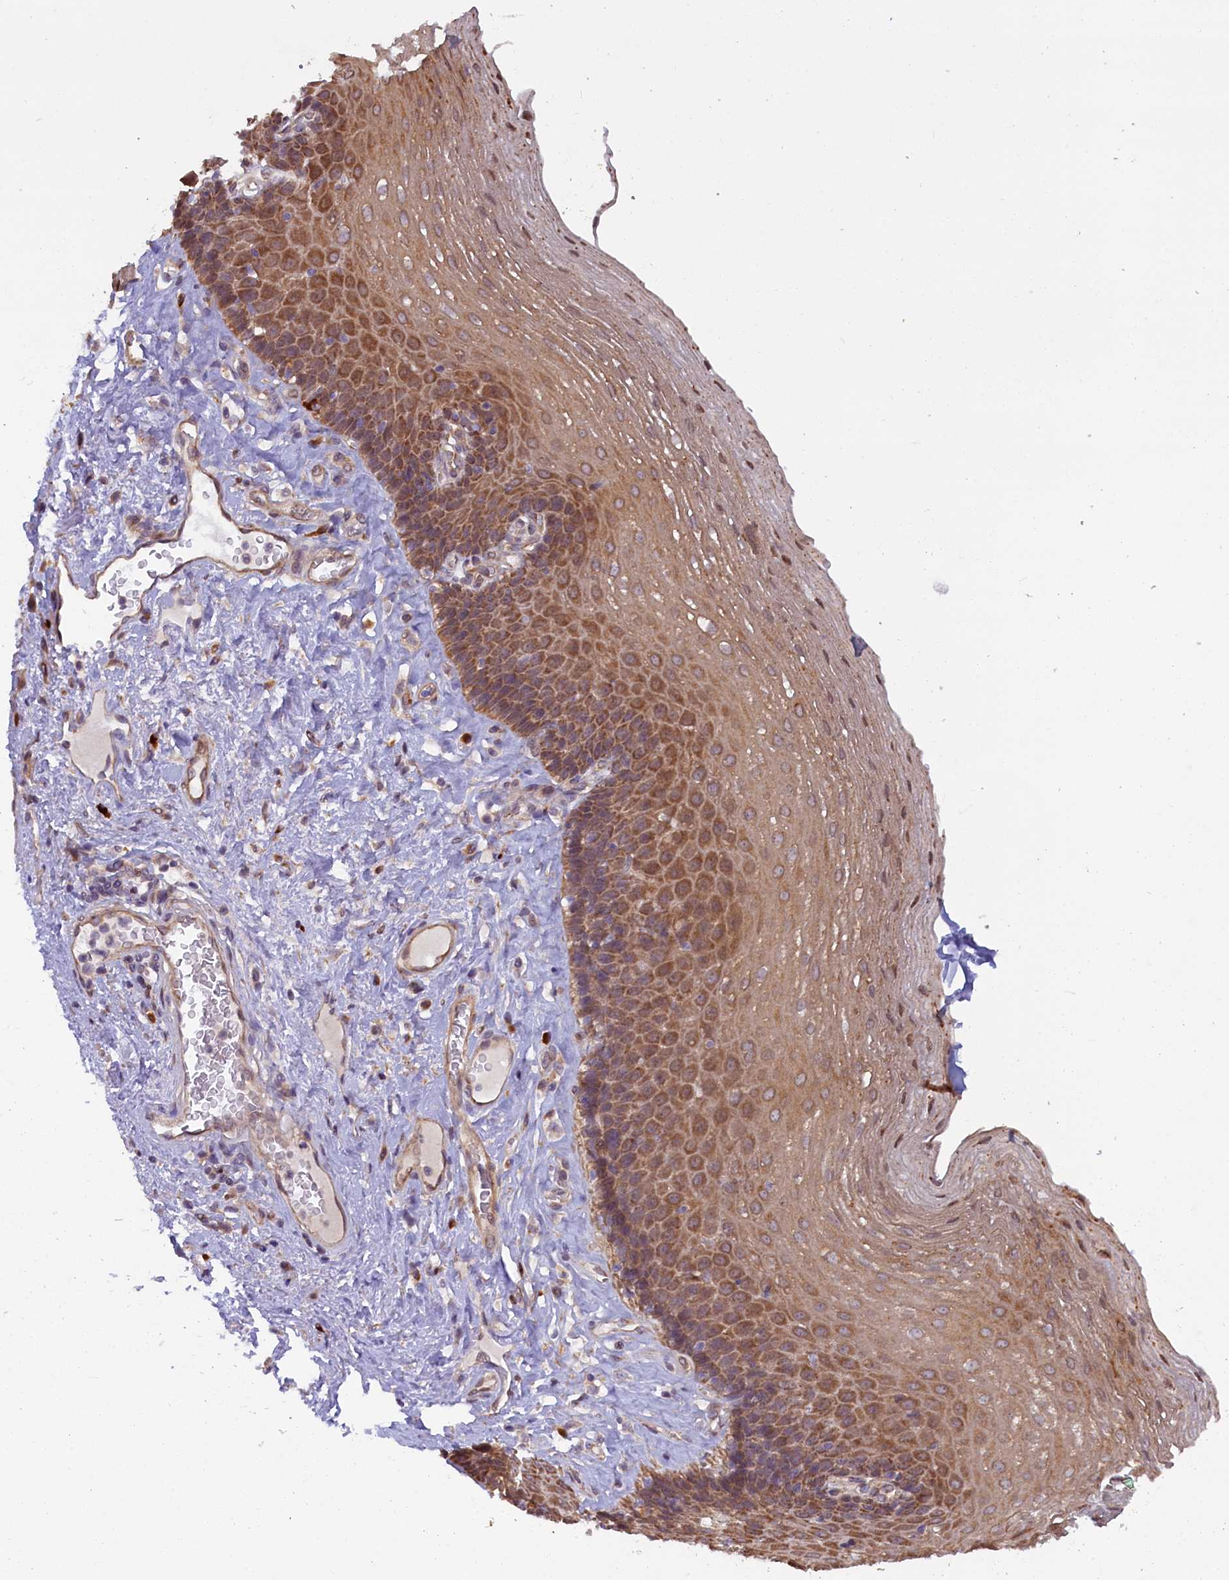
{"staining": {"intensity": "moderate", "quantity": ">75%", "location": "cytoplasmic/membranous,nuclear"}, "tissue": "esophagus", "cell_type": "Squamous epithelial cells", "image_type": "normal", "snomed": [{"axis": "morphology", "description": "Normal tissue, NOS"}, {"axis": "topography", "description": "Esophagus"}], "caption": "IHC micrograph of unremarkable esophagus stained for a protein (brown), which displays medium levels of moderate cytoplasmic/membranous,nuclear staining in approximately >75% of squamous epithelial cells.", "gene": "CCDC9B", "patient": {"sex": "female", "age": 66}}